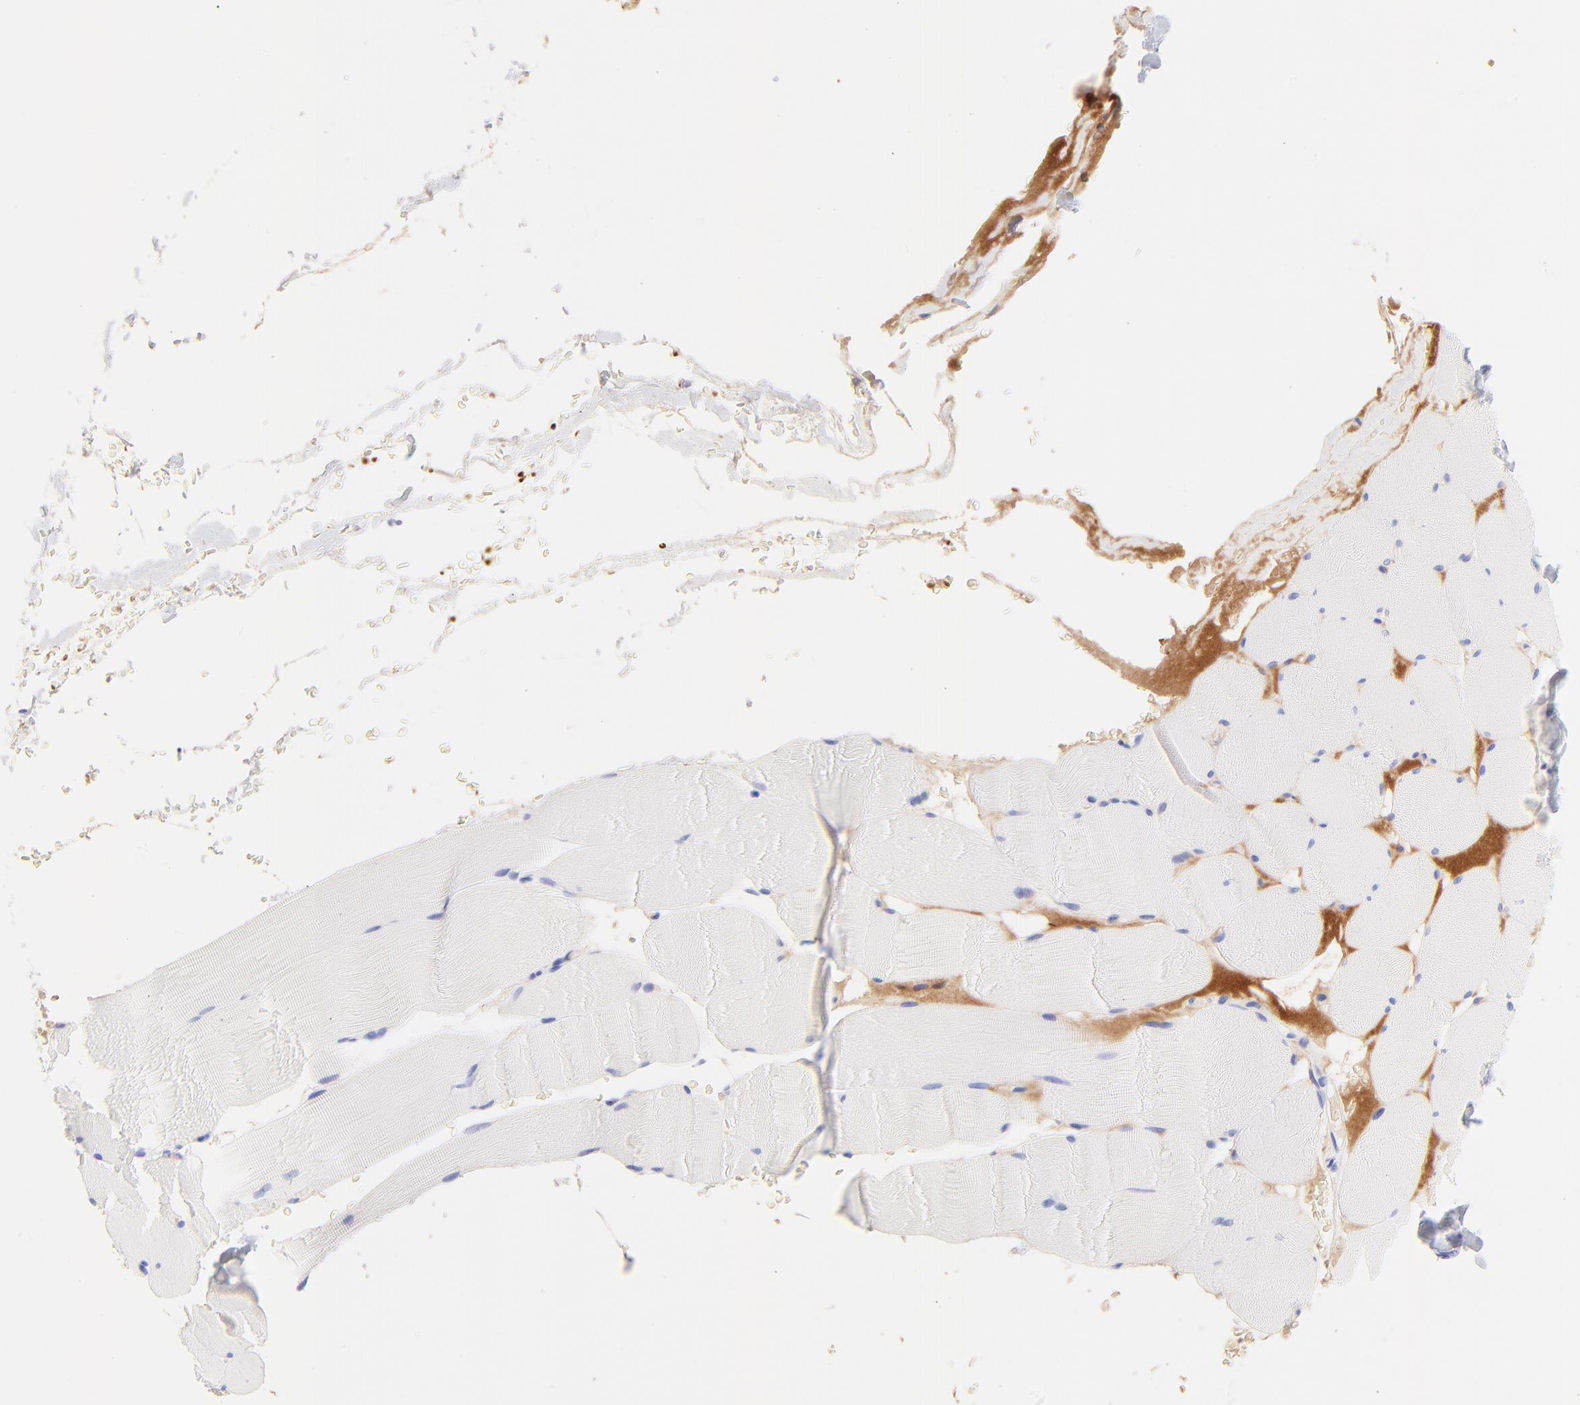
{"staining": {"intensity": "negative", "quantity": "none", "location": "none"}, "tissue": "skeletal muscle", "cell_type": "Myocytes", "image_type": "normal", "snomed": [{"axis": "morphology", "description": "Normal tissue, NOS"}, {"axis": "topography", "description": "Skeletal muscle"}], "caption": "Immunohistochemistry (IHC) of normal human skeletal muscle displays no positivity in myocytes. (Immunohistochemistry, brightfield microscopy, high magnification).", "gene": "FRMPD3", "patient": {"sex": "male", "age": 62}}